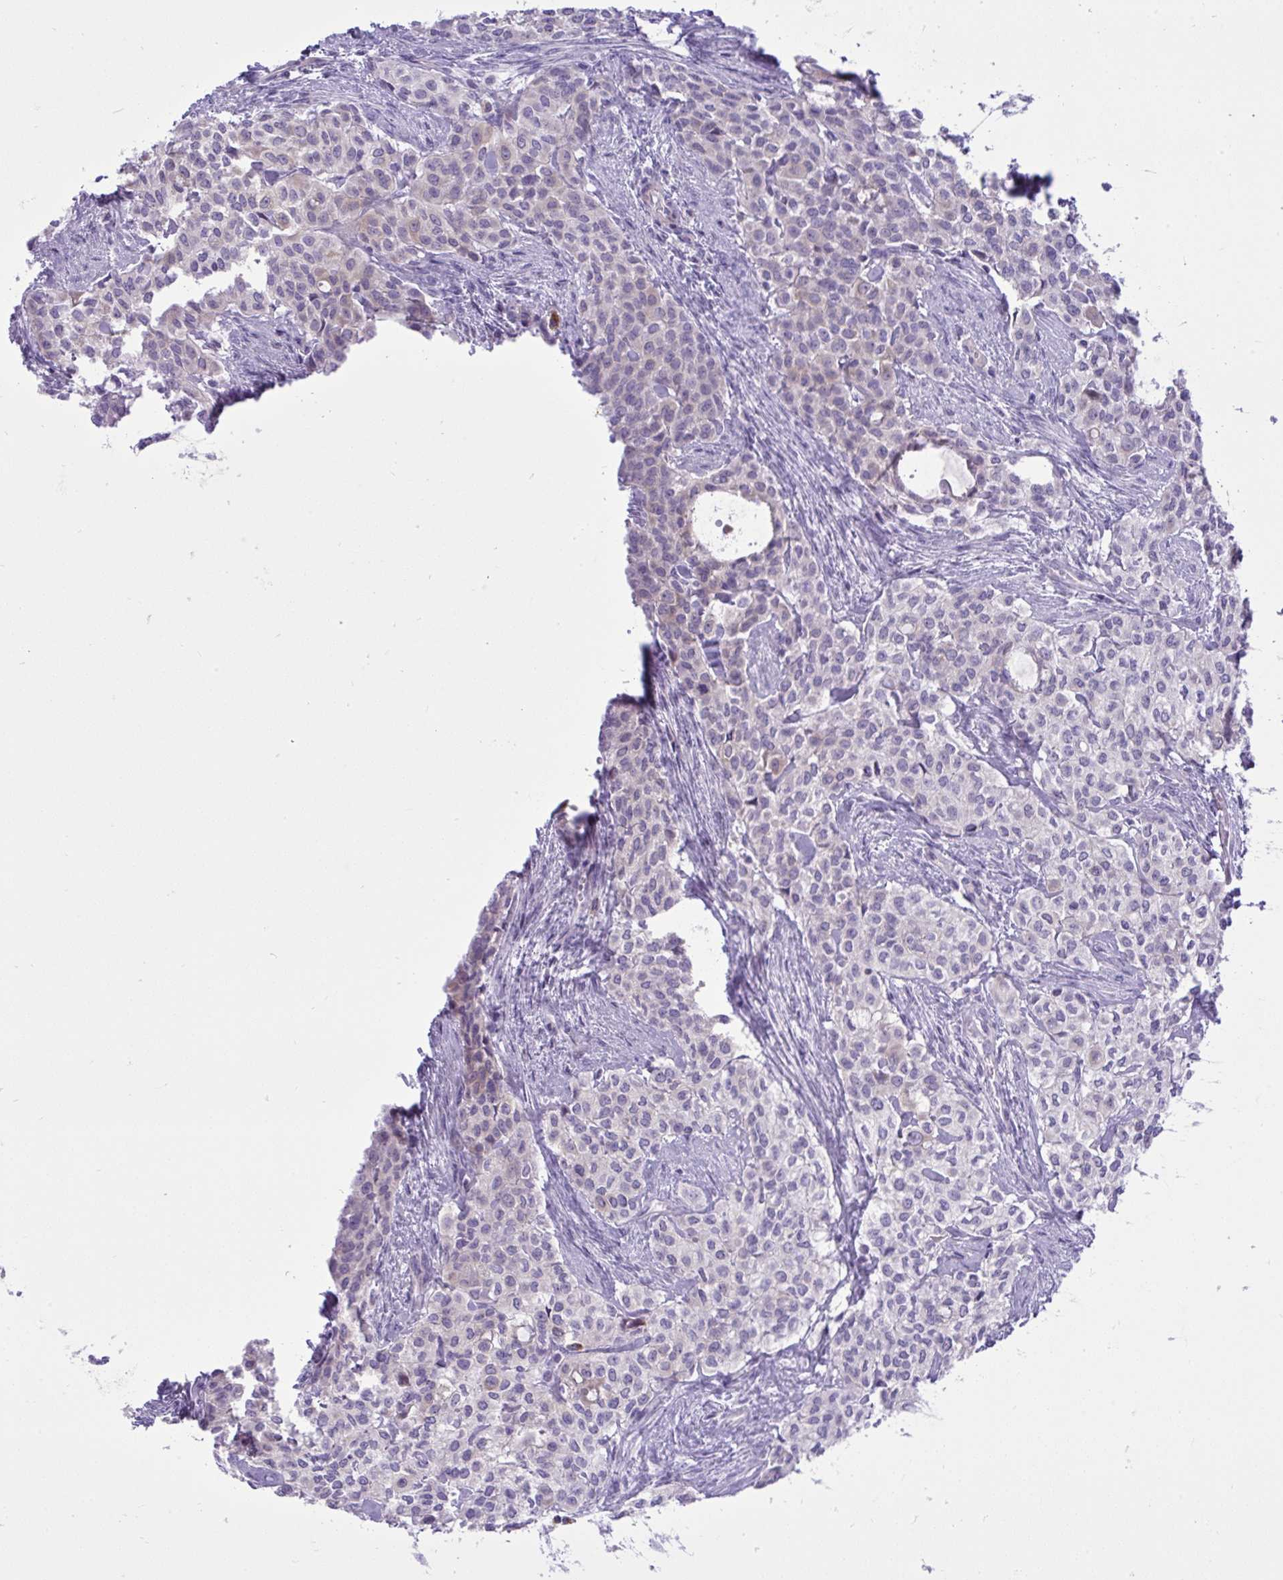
{"staining": {"intensity": "negative", "quantity": "none", "location": "none"}, "tissue": "head and neck cancer", "cell_type": "Tumor cells", "image_type": "cancer", "snomed": [{"axis": "morphology", "description": "Adenocarcinoma, NOS"}, {"axis": "topography", "description": "Head-Neck"}], "caption": "IHC image of neoplastic tissue: human head and neck adenocarcinoma stained with DAB (3,3'-diaminobenzidine) reveals no significant protein expression in tumor cells.", "gene": "SPAG1", "patient": {"sex": "male", "age": 81}}